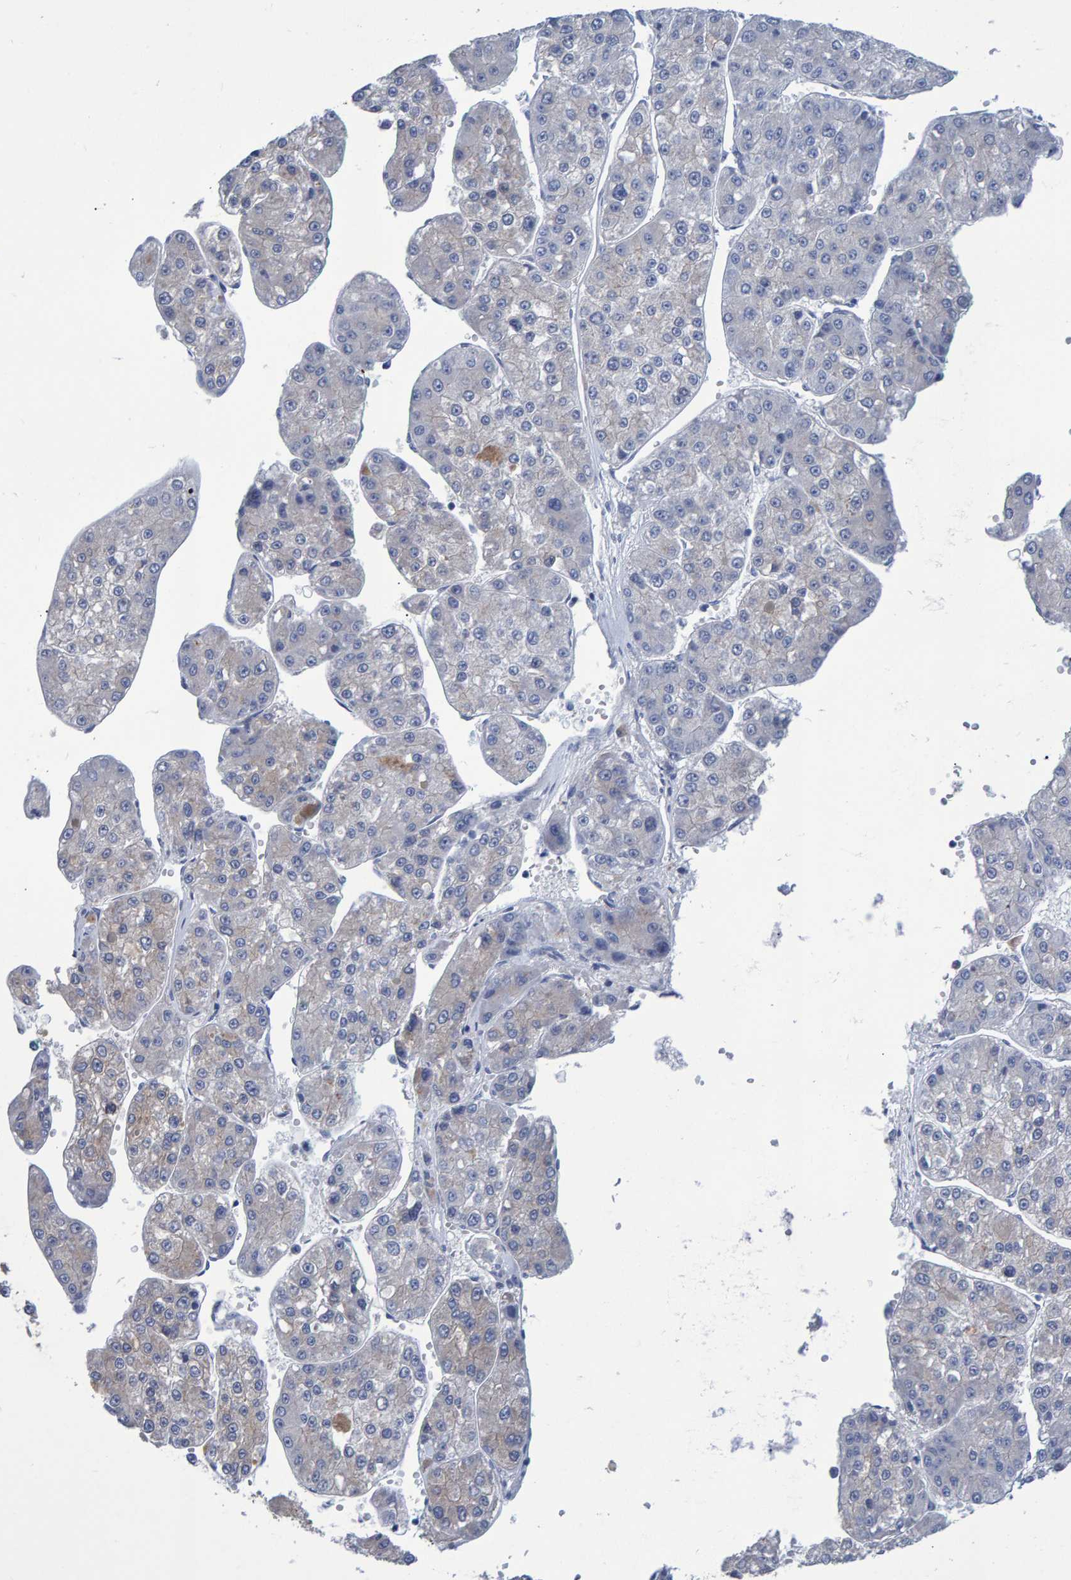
{"staining": {"intensity": "negative", "quantity": "none", "location": "none"}, "tissue": "liver cancer", "cell_type": "Tumor cells", "image_type": "cancer", "snomed": [{"axis": "morphology", "description": "Carcinoma, Hepatocellular, NOS"}, {"axis": "topography", "description": "Liver"}], "caption": "The IHC micrograph has no significant positivity in tumor cells of liver hepatocellular carcinoma tissue.", "gene": "PROCA1", "patient": {"sex": "female", "age": 73}}